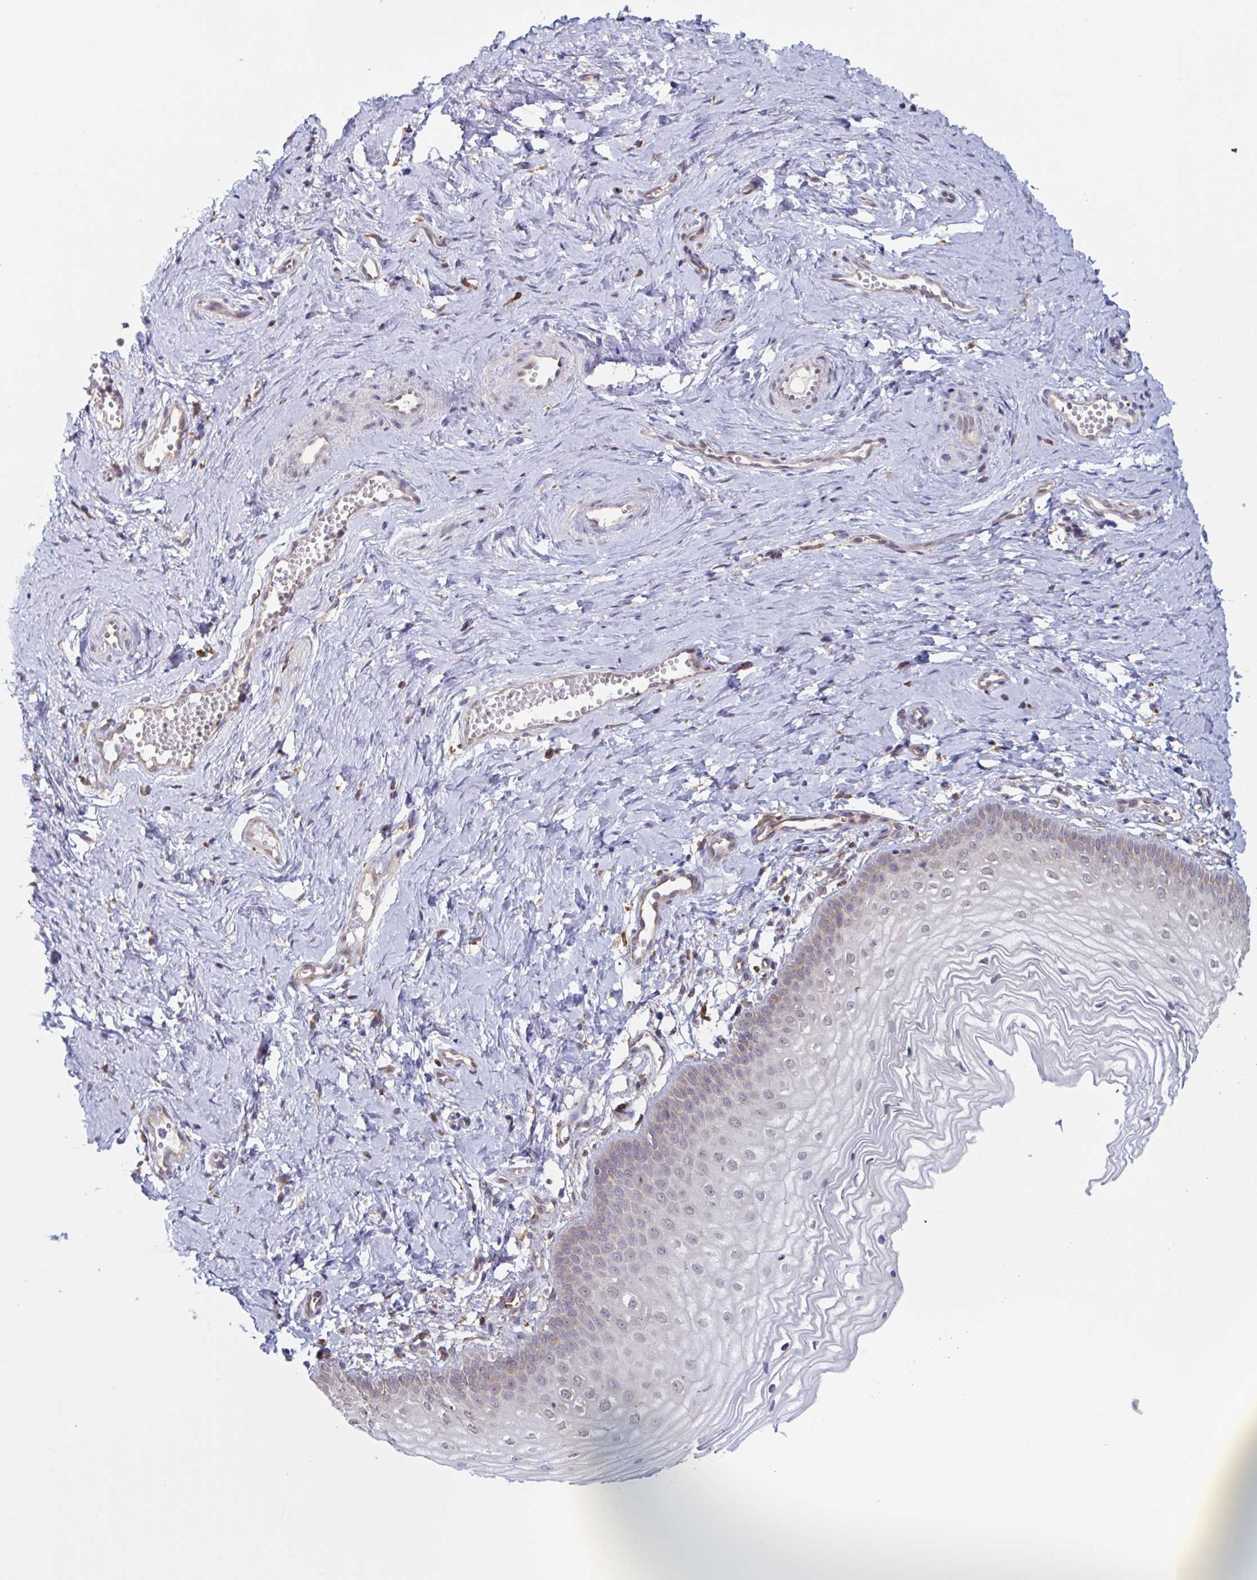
{"staining": {"intensity": "weak", "quantity": "<25%", "location": "cytoplasmic/membranous"}, "tissue": "vagina", "cell_type": "Squamous epithelial cells", "image_type": "normal", "snomed": [{"axis": "morphology", "description": "Normal tissue, NOS"}, {"axis": "topography", "description": "Vagina"}], "caption": "The histopathology image shows no significant expression in squamous epithelial cells of vagina.", "gene": "SNX8", "patient": {"sex": "female", "age": 38}}